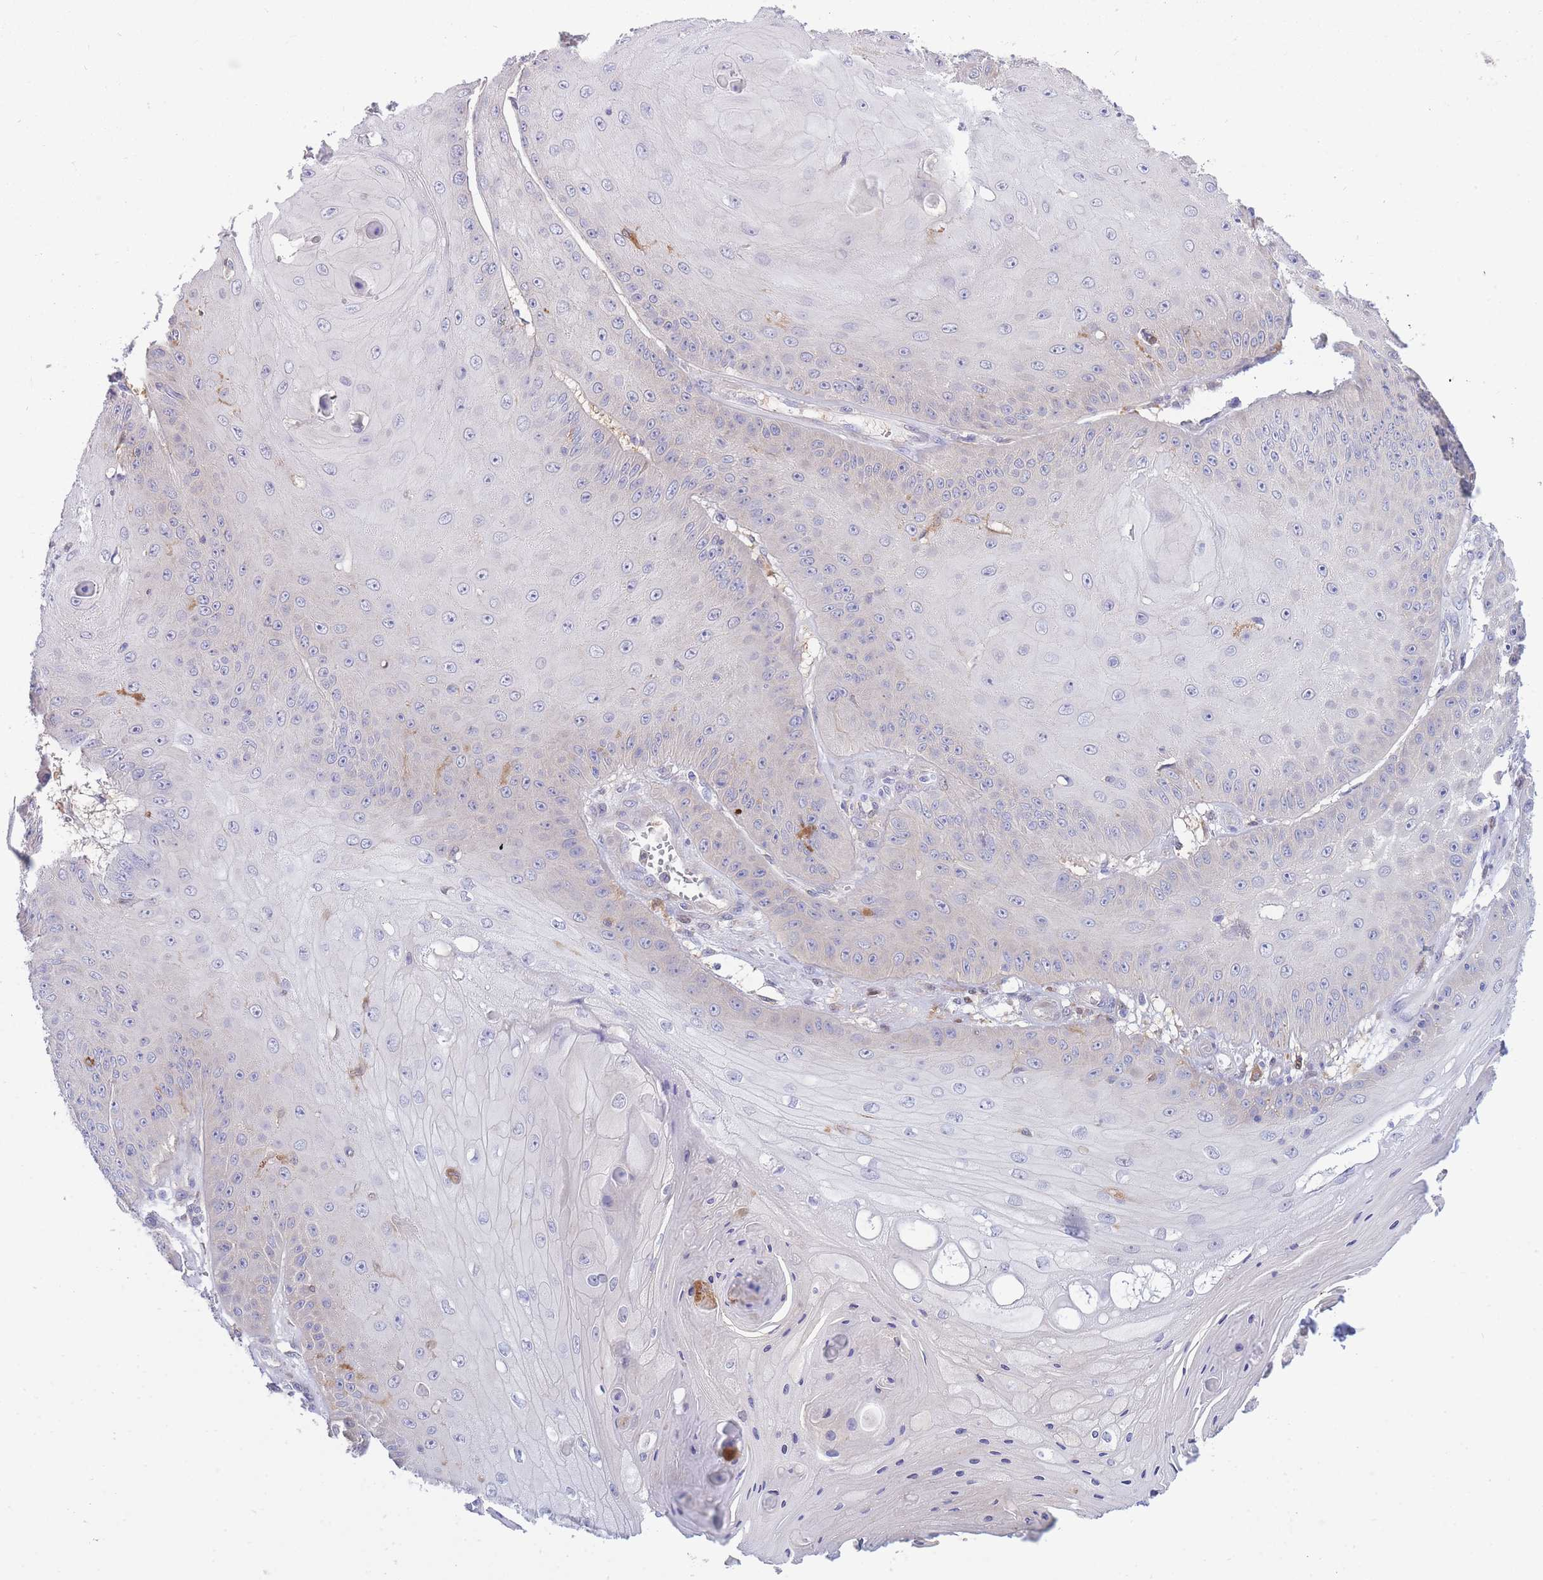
{"staining": {"intensity": "negative", "quantity": "none", "location": "none"}, "tissue": "skin cancer", "cell_type": "Tumor cells", "image_type": "cancer", "snomed": [{"axis": "morphology", "description": "Squamous cell carcinoma, NOS"}, {"axis": "topography", "description": "Skin"}], "caption": "There is no significant expression in tumor cells of skin squamous cell carcinoma.", "gene": "NAMPT", "patient": {"sex": "male", "age": 70}}